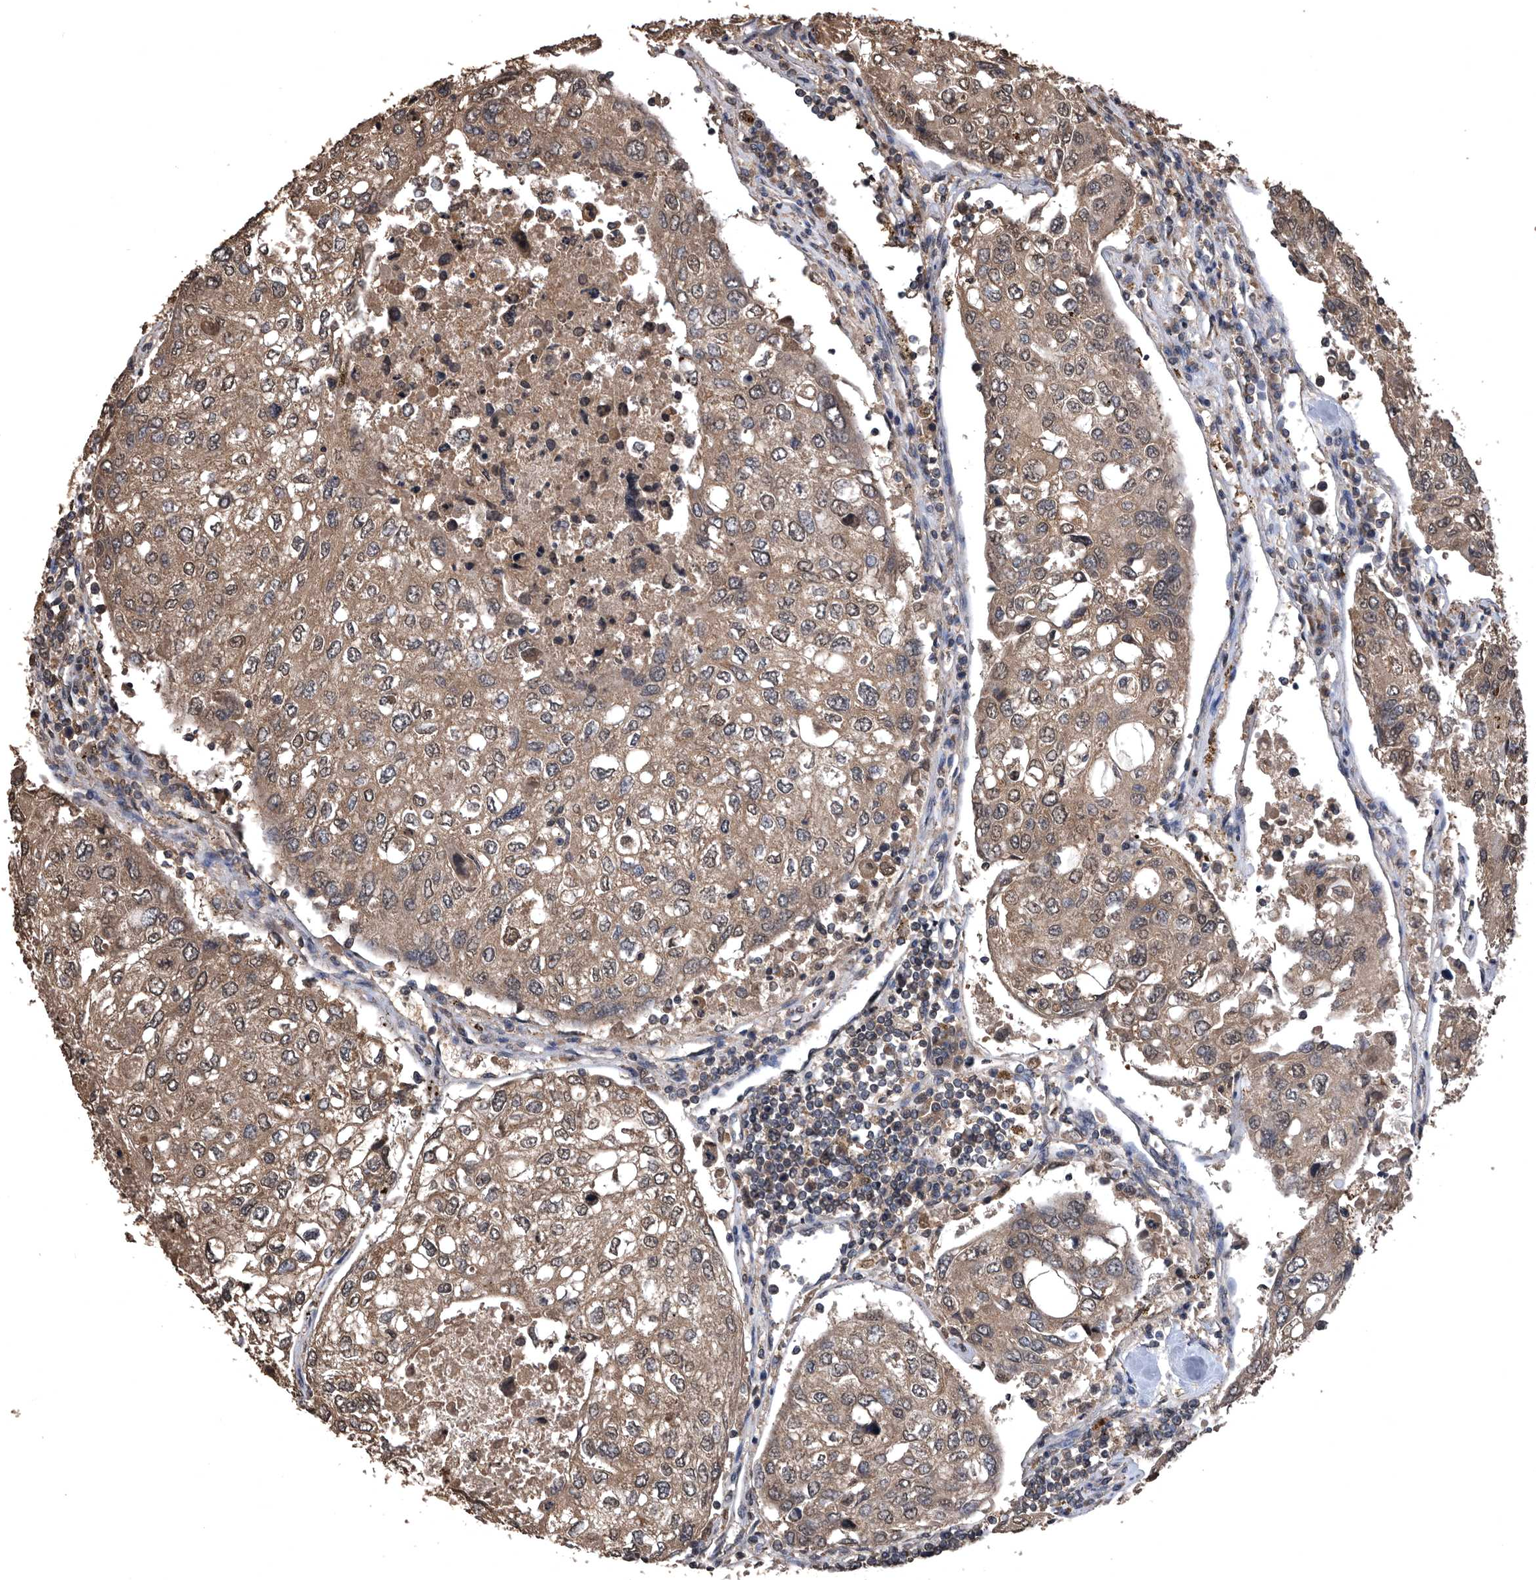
{"staining": {"intensity": "moderate", "quantity": ">75%", "location": "cytoplasmic/membranous,nuclear"}, "tissue": "urothelial cancer", "cell_type": "Tumor cells", "image_type": "cancer", "snomed": [{"axis": "morphology", "description": "Urothelial carcinoma, High grade"}, {"axis": "topography", "description": "Lymph node"}, {"axis": "topography", "description": "Urinary bladder"}], "caption": "This micrograph displays urothelial carcinoma (high-grade) stained with immunohistochemistry to label a protein in brown. The cytoplasmic/membranous and nuclear of tumor cells show moderate positivity for the protein. Nuclei are counter-stained blue.", "gene": "NRBP1", "patient": {"sex": "male", "age": 51}}